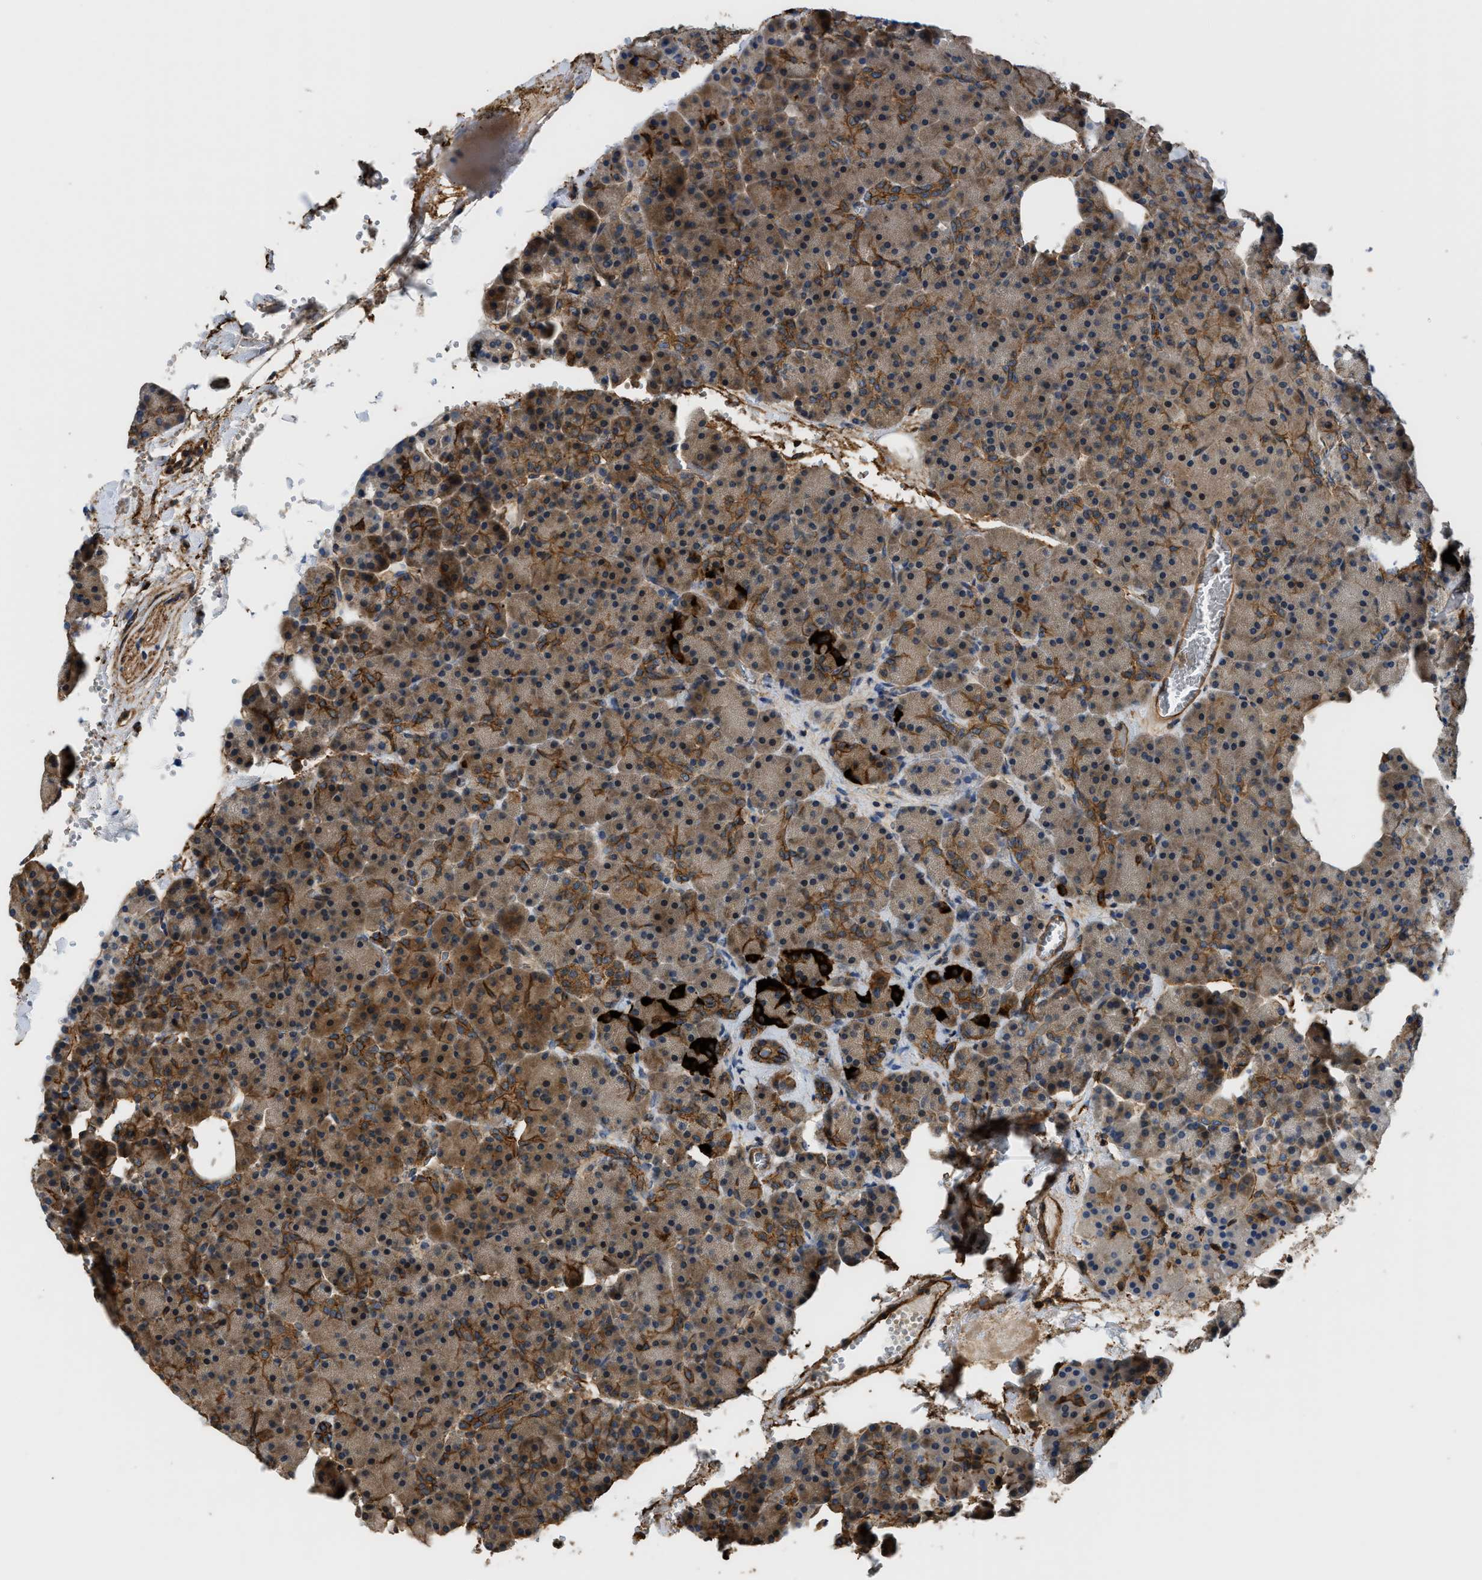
{"staining": {"intensity": "moderate", "quantity": ">75%", "location": "cytoplasmic/membranous"}, "tissue": "pancreas", "cell_type": "Exocrine glandular cells", "image_type": "normal", "snomed": [{"axis": "morphology", "description": "Normal tissue, NOS"}, {"axis": "topography", "description": "Pancreas"}], "caption": "Exocrine glandular cells show medium levels of moderate cytoplasmic/membranous staining in approximately >75% of cells in normal pancreas. (Stains: DAB in brown, nuclei in blue, Microscopy: brightfield microscopy at high magnification).", "gene": "DDHD2", "patient": {"sex": "female", "age": 35}}